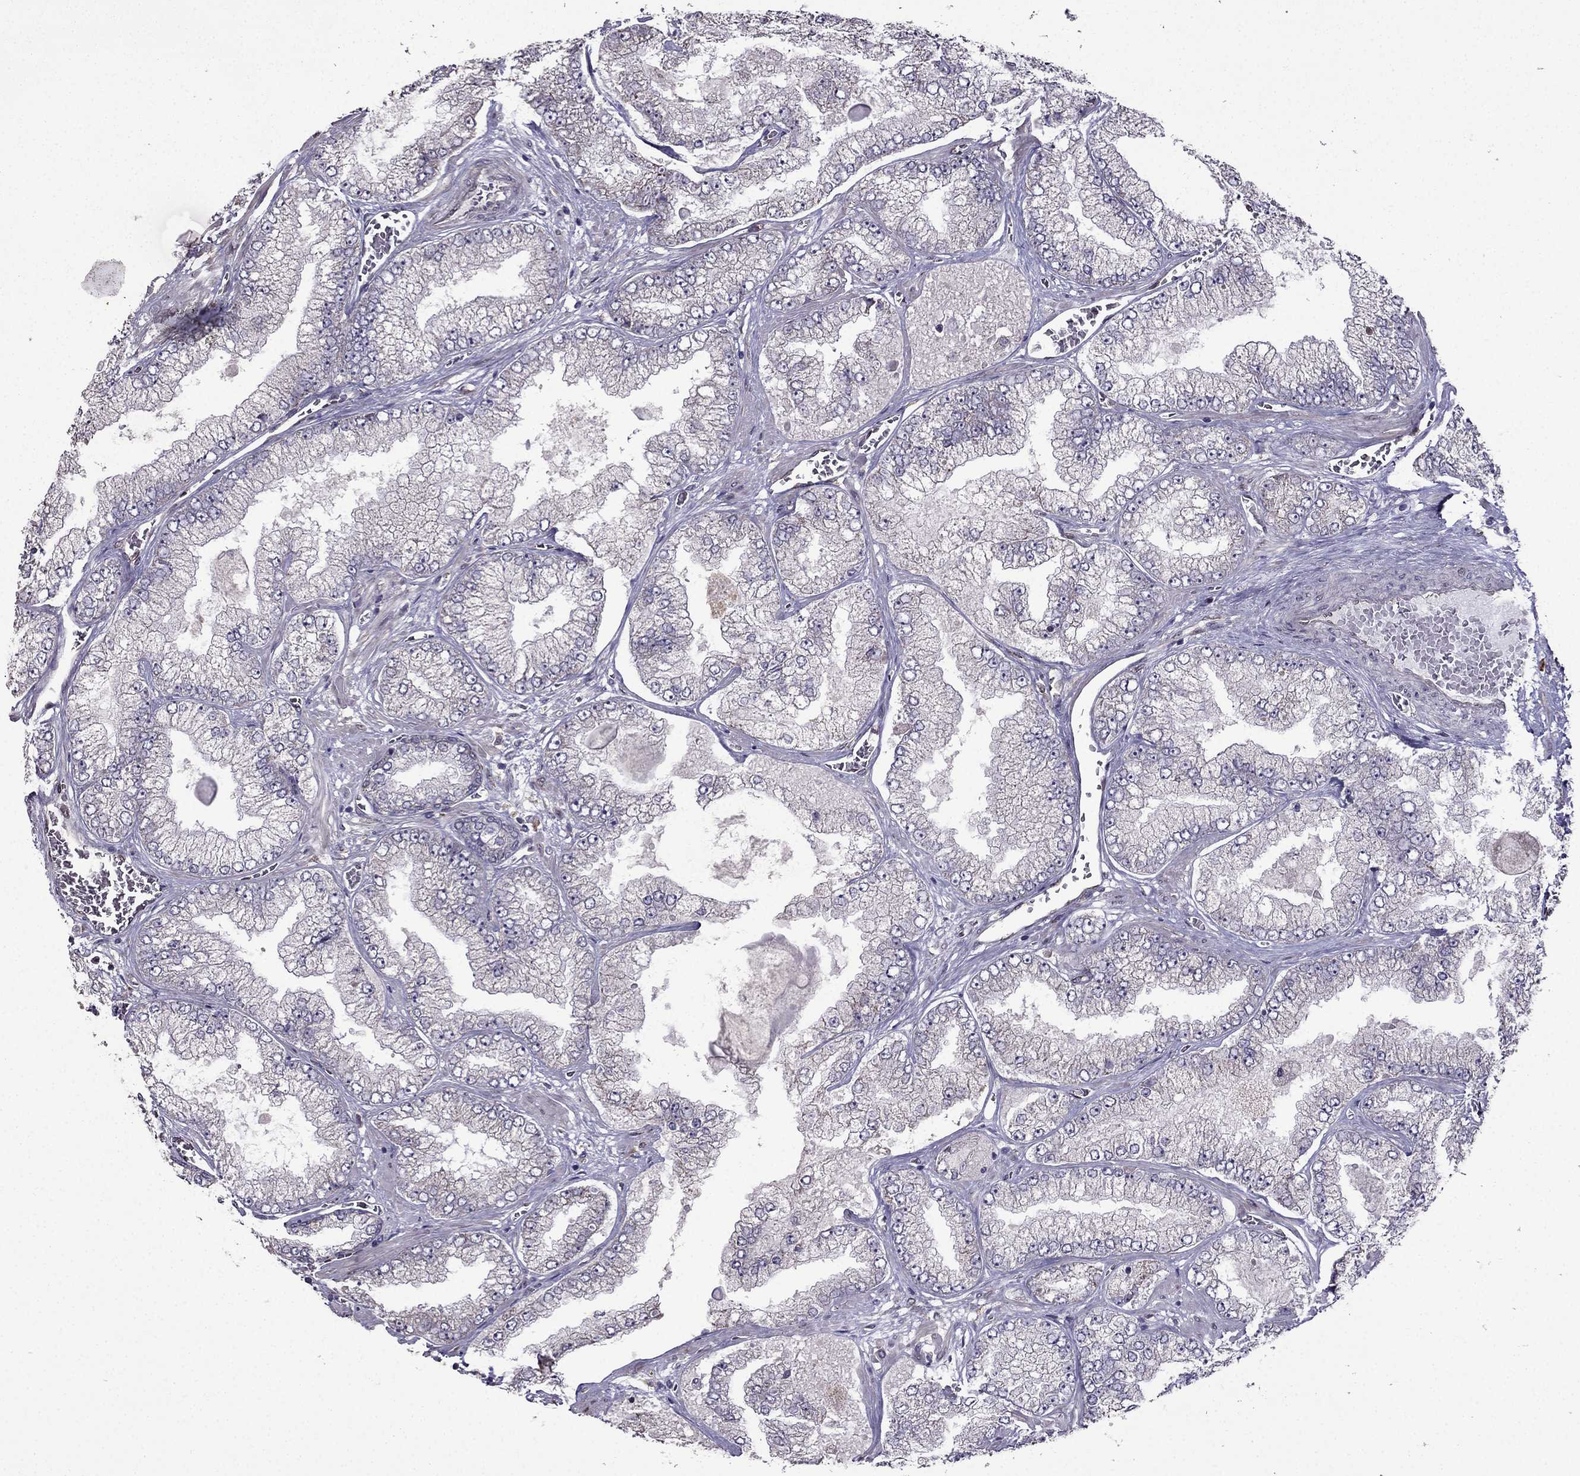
{"staining": {"intensity": "negative", "quantity": "none", "location": "none"}, "tissue": "prostate cancer", "cell_type": "Tumor cells", "image_type": "cancer", "snomed": [{"axis": "morphology", "description": "Adenocarcinoma, Low grade"}, {"axis": "topography", "description": "Prostate"}], "caption": "High power microscopy micrograph of an immunohistochemistry (IHC) photomicrograph of prostate cancer (low-grade adenocarcinoma), revealing no significant positivity in tumor cells.", "gene": "IKBIP", "patient": {"sex": "male", "age": 57}}